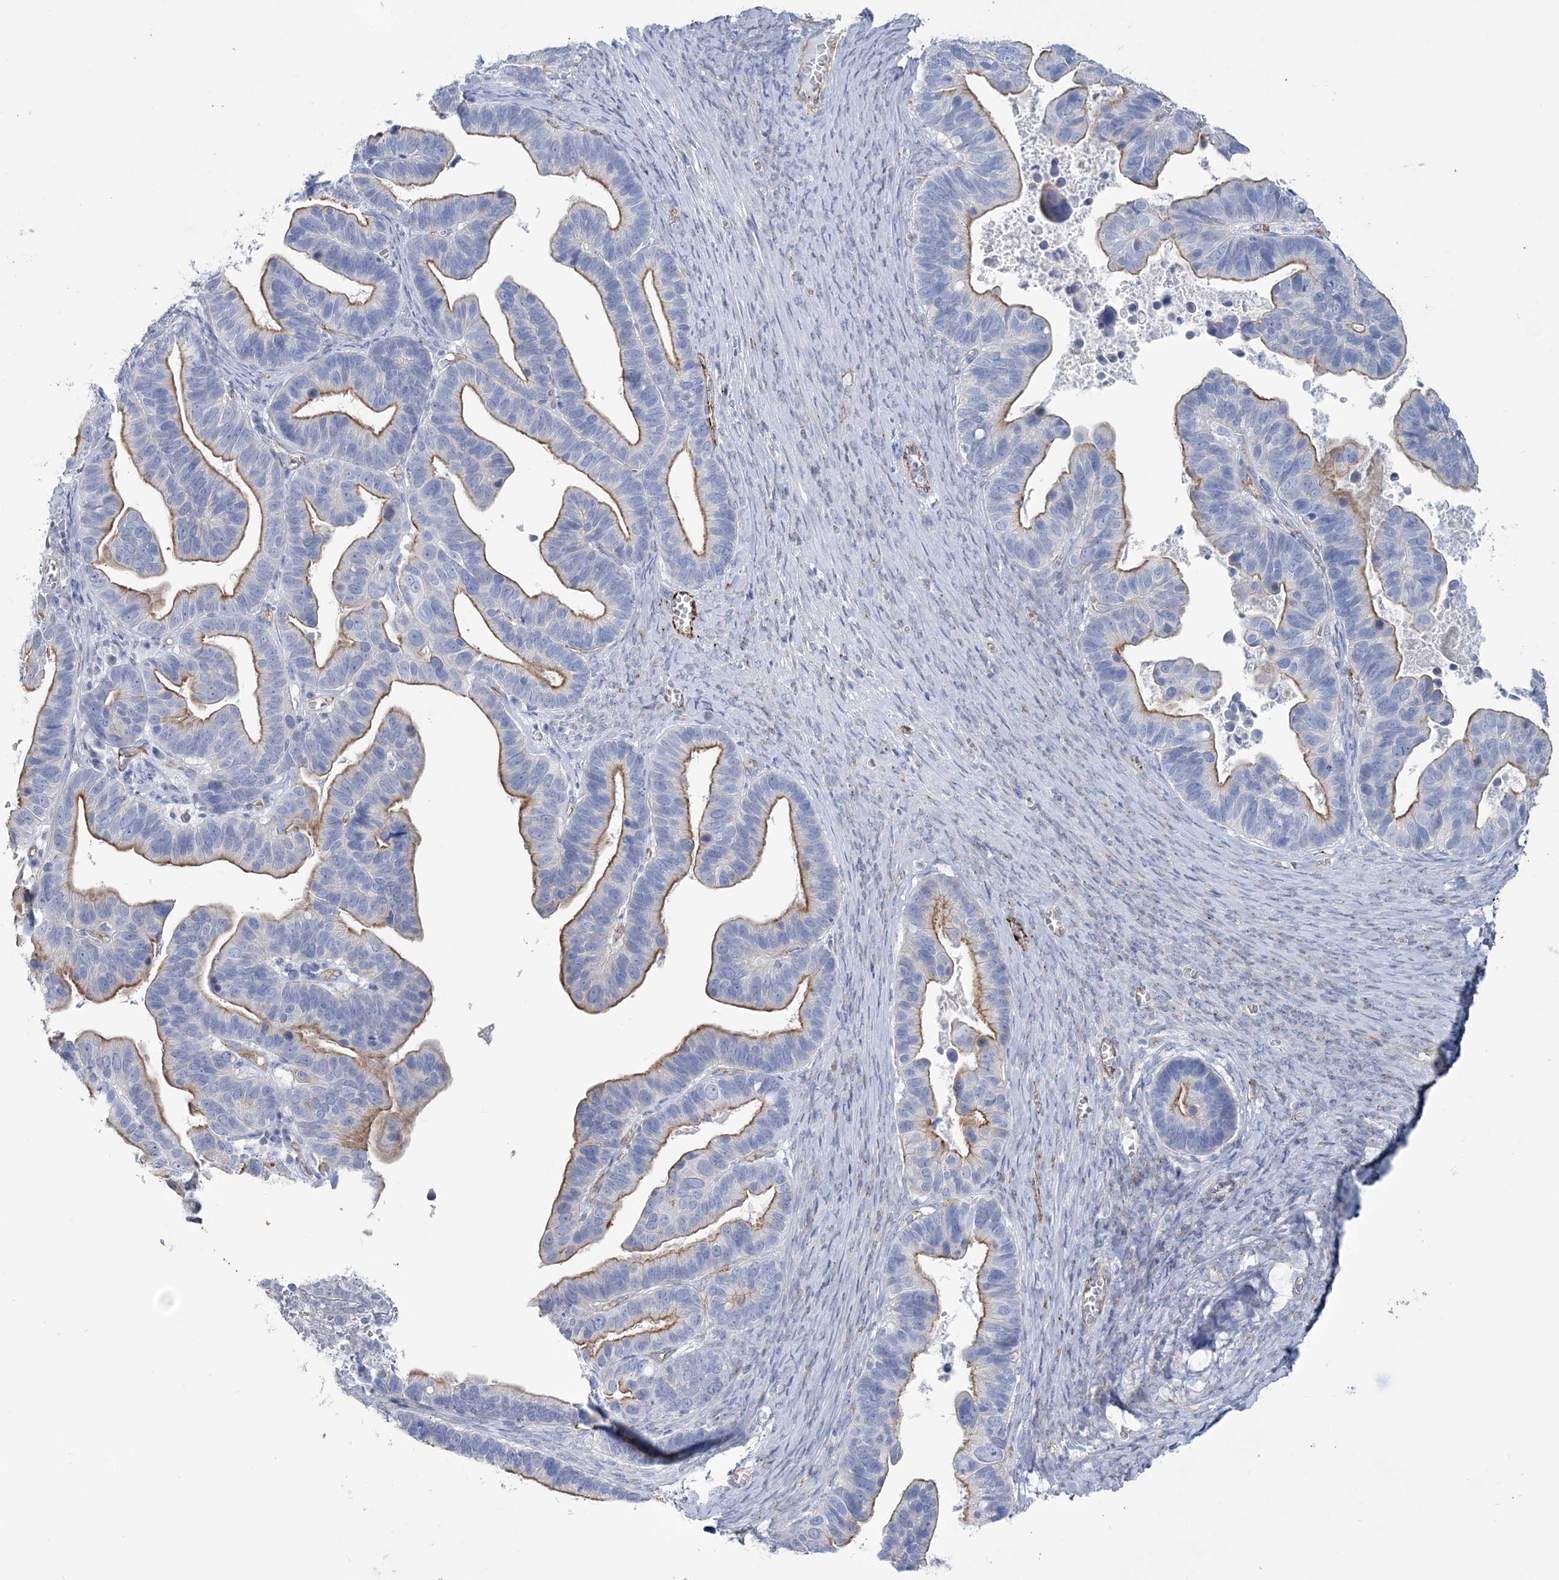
{"staining": {"intensity": "moderate", "quantity": "25%-75%", "location": "cytoplasmic/membranous"}, "tissue": "ovarian cancer", "cell_type": "Tumor cells", "image_type": "cancer", "snomed": [{"axis": "morphology", "description": "Cystadenocarcinoma, serous, NOS"}, {"axis": "topography", "description": "Ovary"}], "caption": "Ovarian cancer stained with DAB IHC displays medium levels of moderate cytoplasmic/membranous staining in approximately 25%-75% of tumor cells. (DAB (3,3'-diaminobenzidine) IHC with brightfield microscopy, high magnification).", "gene": "RAB11FIP5", "patient": {"sex": "female", "age": 56}}